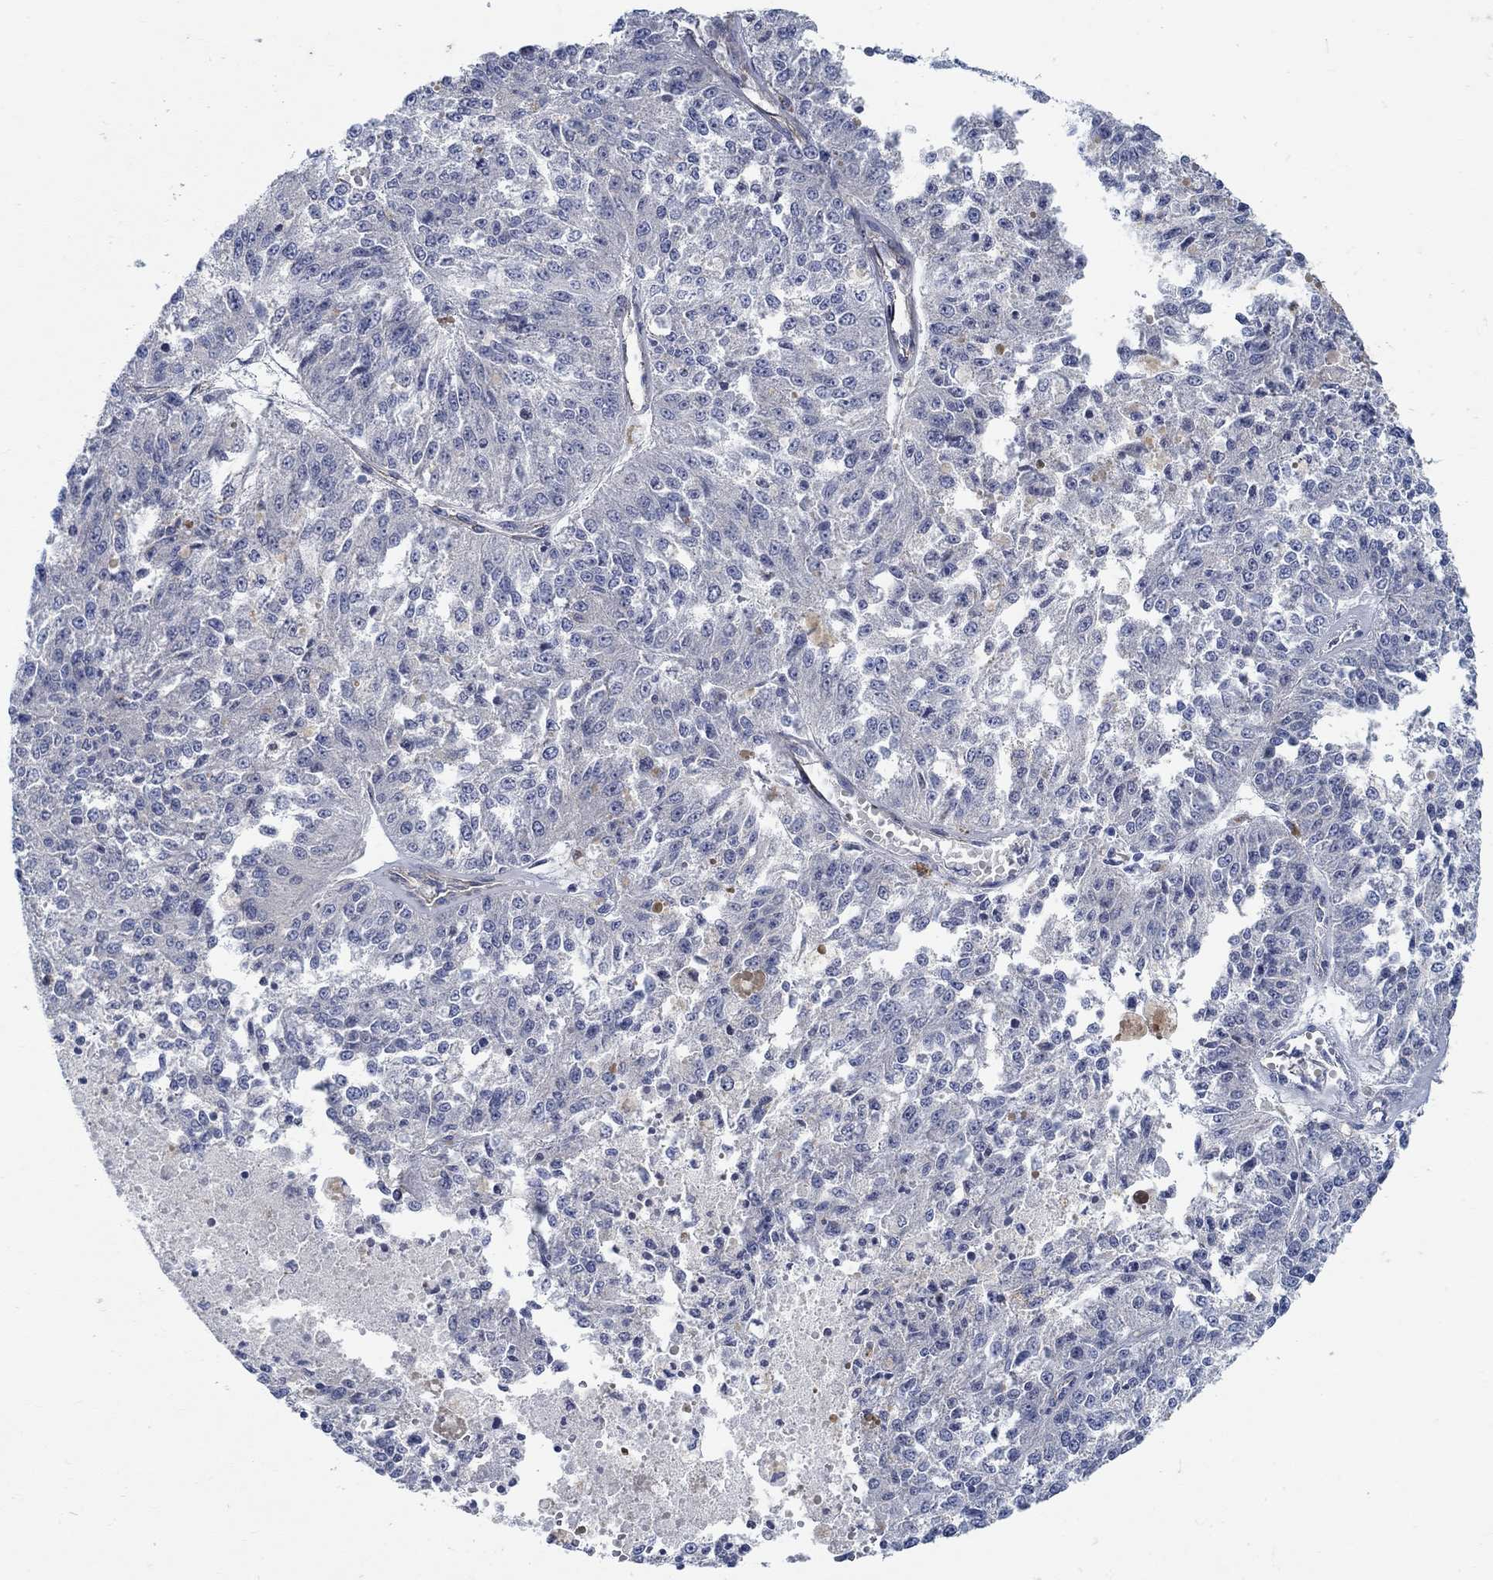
{"staining": {"intensity": "negative", "quantity": "none", "location": "none"}, "tissue": "melanoma", "cell_type": "Tumor cells", "image_type": "cancer", "snomed": [{"axis": "morphology", "description": "Malignant melanoma, Metastatic site"}, {"axis": "topography", "description": "Lymph node"}], "caption": "Human malignant melanoma (metastatic site) stained for a protein using IHC displays no positivity in tumor cells.", "gene": "TMEM198", "patient": {"sex": "female", "age": 64}}